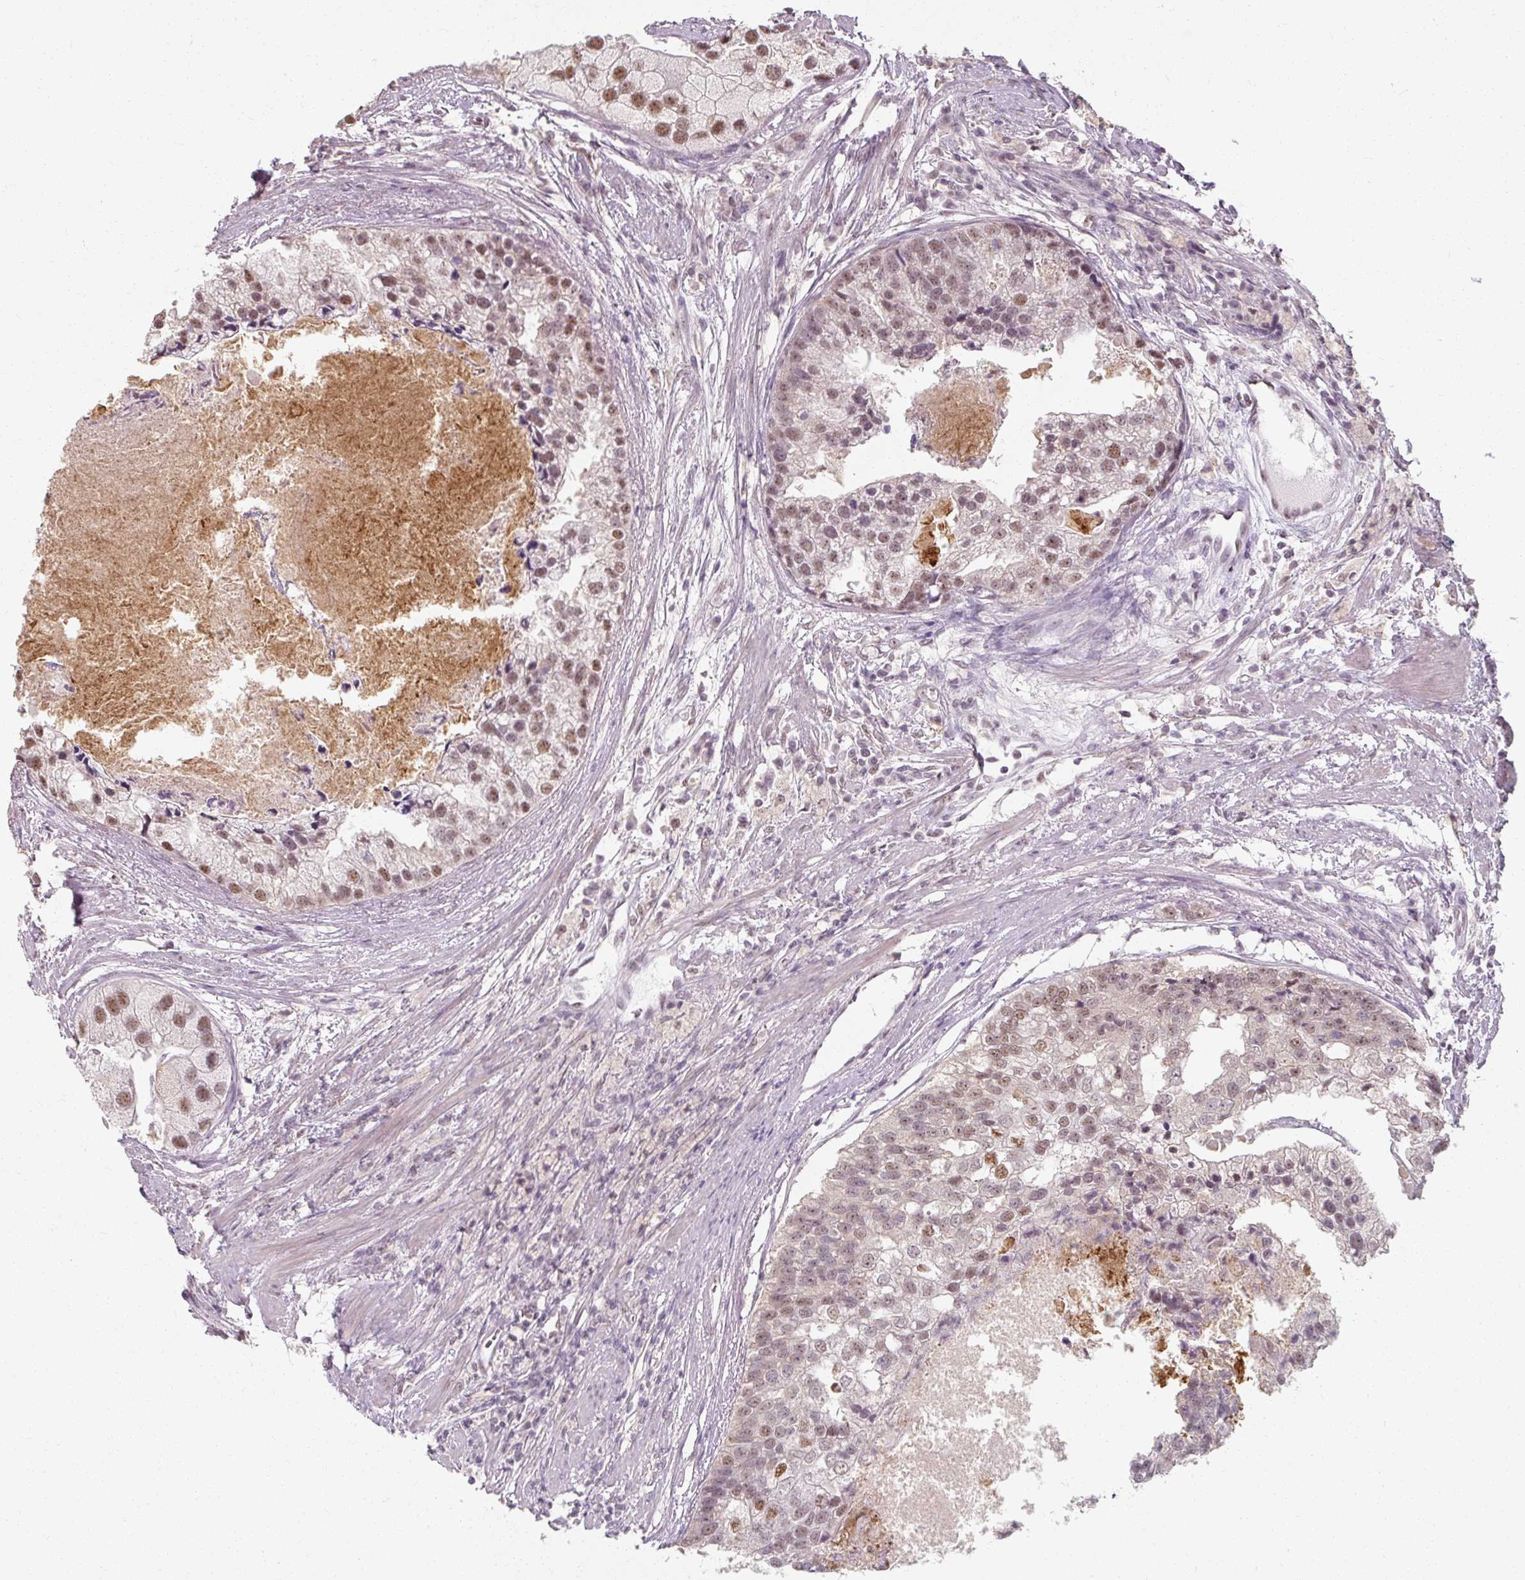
{"staining": {"intensity": "weak", "quantity": ">75%", "location": "nuclear"}, "tissue": "prostate cancer", "cell_type": "Tumor cells", "image_type": "cancer", "snomed": [{"axis": "morphology", "description": "Adenocarcinoma, High grade"}, {"axis": "topography", "description": "Prostate"}], "caption": "A micrograph of human high-grade adenocarcinoma (prostate) stained for a protein demonstrates weak nuclear brown staining in tumor cells.", "gene": "ZFTRAF1", "patient": {"sex": "male", "age": 62}}